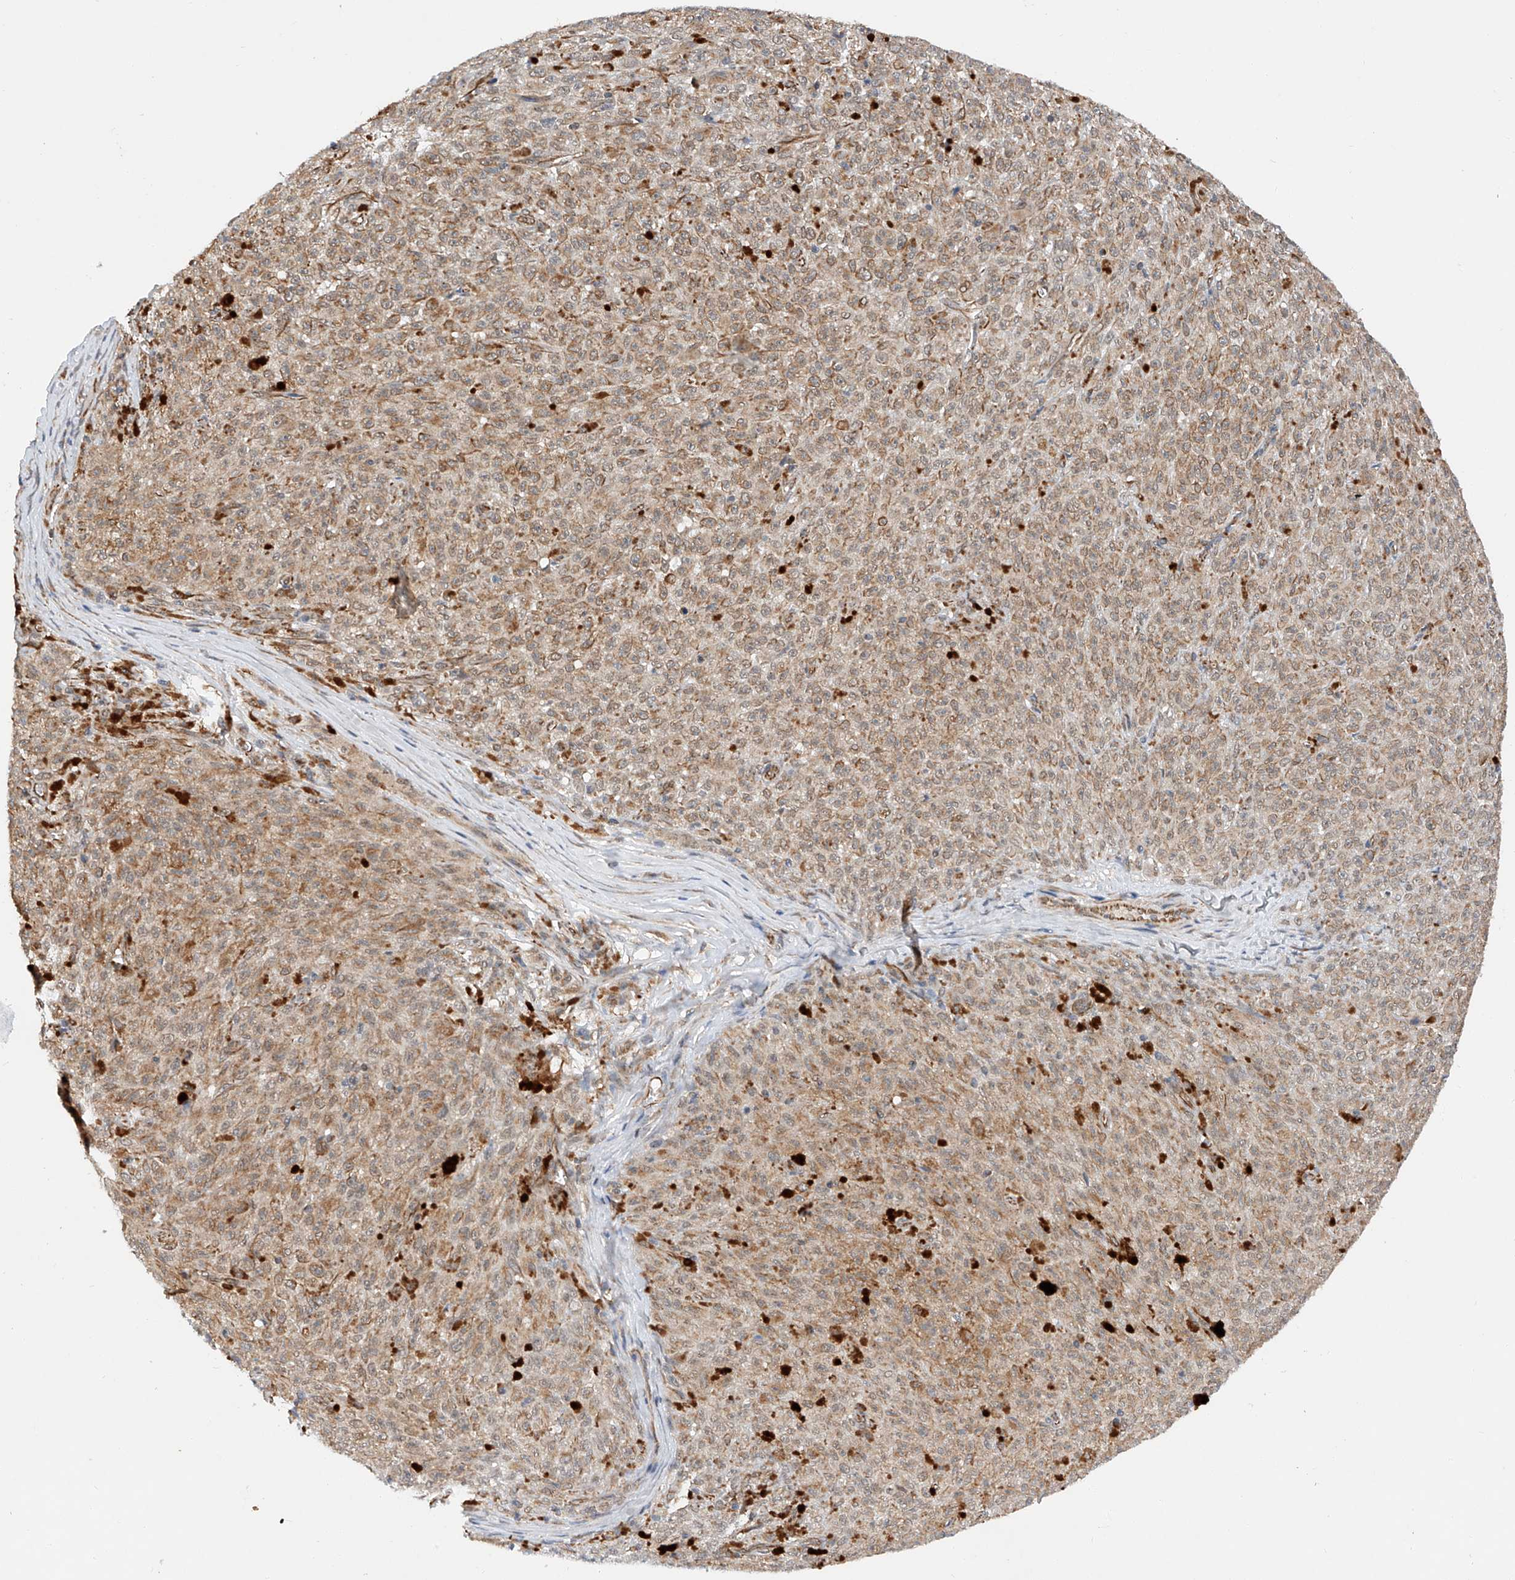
{"staining": {"intensity": "weak", "quantity": ">75%", "location": "cytoplasmic/membranous"}, "tissue": "melanoma", "cell_type": "Tumor cells", "image_type": "cancer", "snomed": [{"axis": "morphology", "description": "Malignant melanoma, NOS"}, {"axis": "topography", "description": "Skin"}], "caption": "Brown immunohistochemical staining in malignant melanoma demonstrates weak cytoplasmic/membranous expression in approximately >75% of tumor cells.", "gene": "AMD1", "patient": {"sex": "female", "age": 82}}